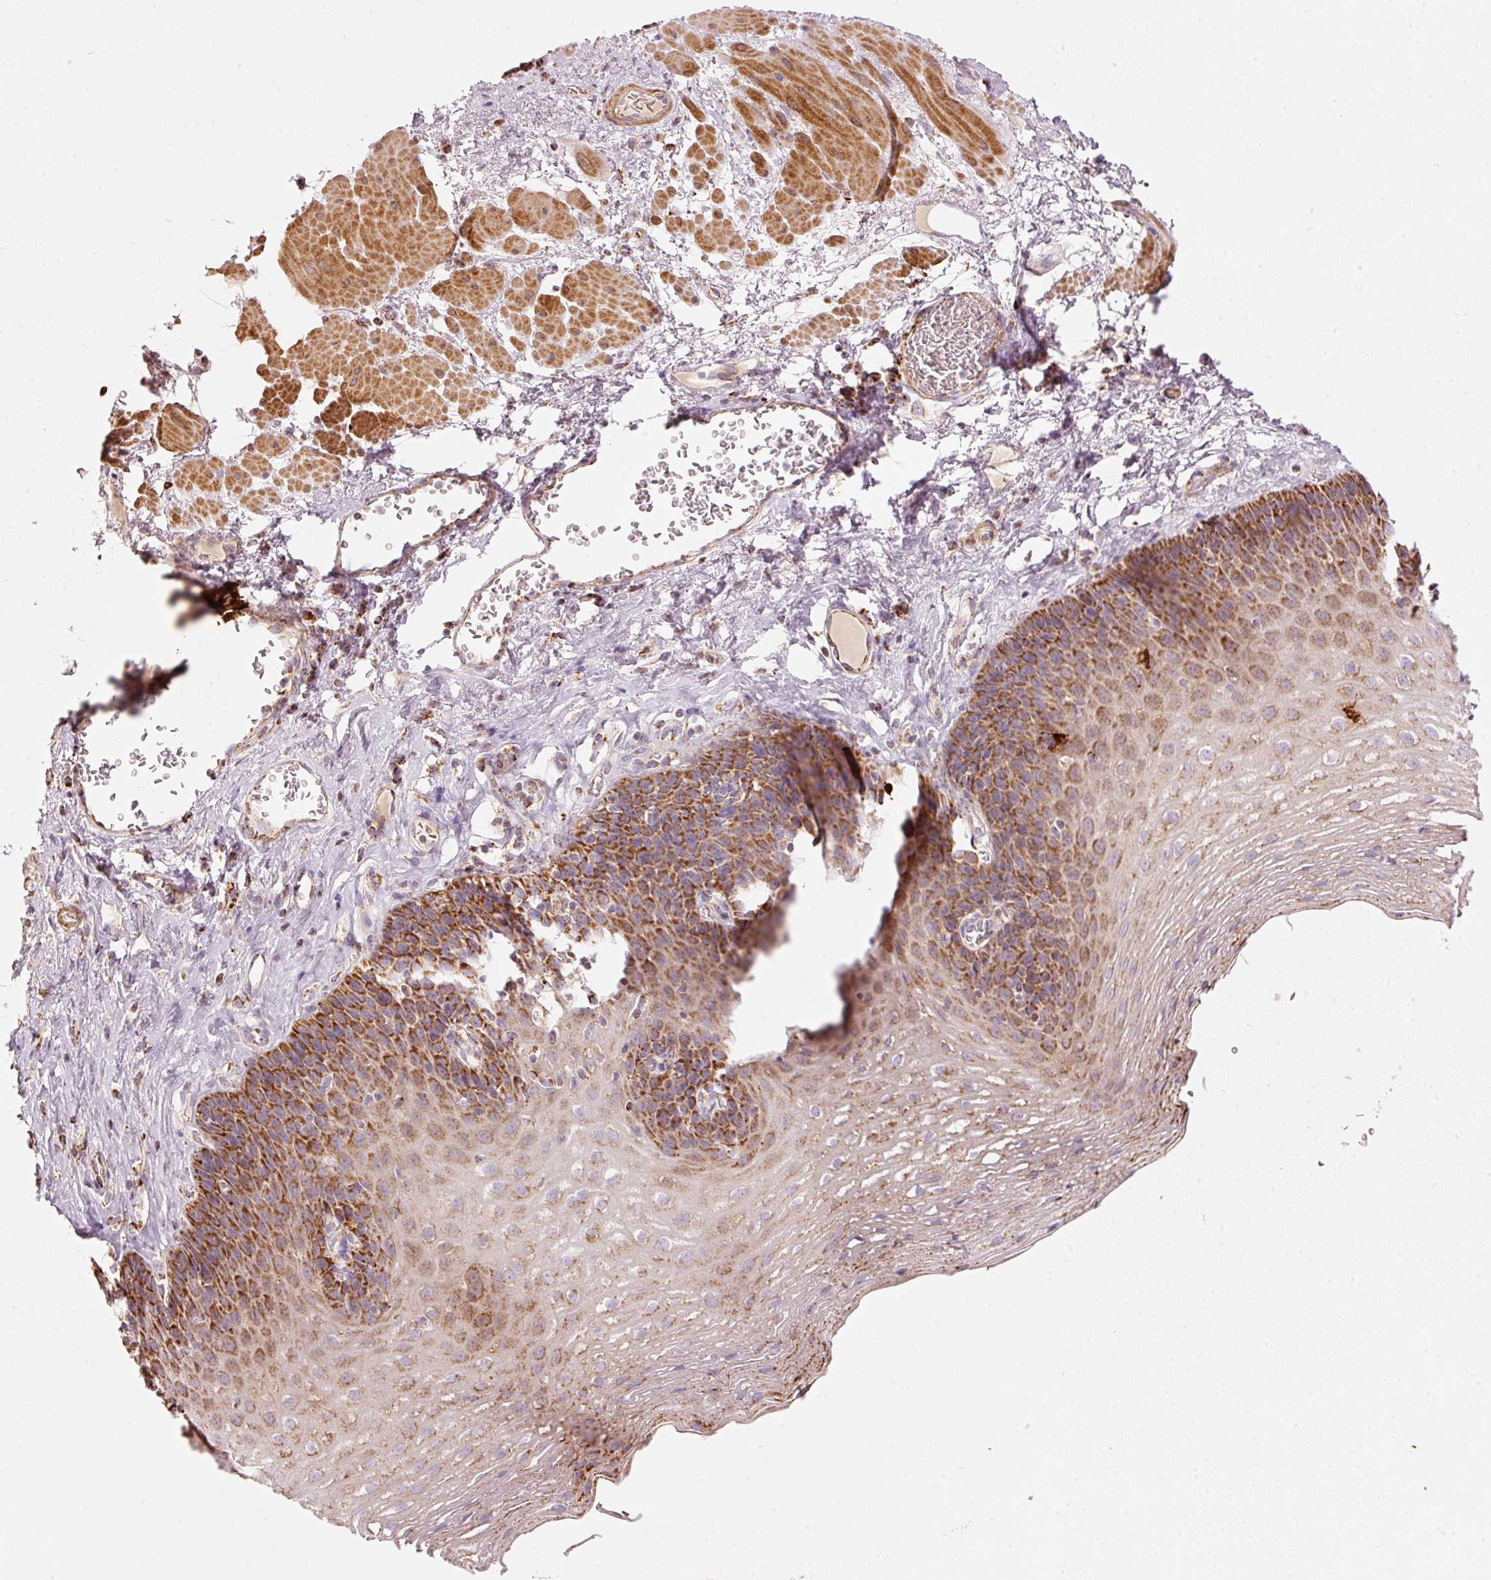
{"staining": {"intensity": "strong", "quantity": "25%-75%", "location": "cytoplasmic/membranous"}, "tissue": "esophagus", "cell_type": "Squamous epithelial cells", "image_type": "normal", "snomed": [{"axis": "morphology", "description": "Normal tissue, NOS"}, {"axis": "topography", "description": "Esophagus"}], "caption": "About 25%-75% of squamous epithelial cells in normal human esophagus exhibit strong cytoplasmic/membranous protein expression as visualized by brown immunohistochemical staining.", "gene": "C17orf98", "patient": {"sex": "female", "age": 66}}